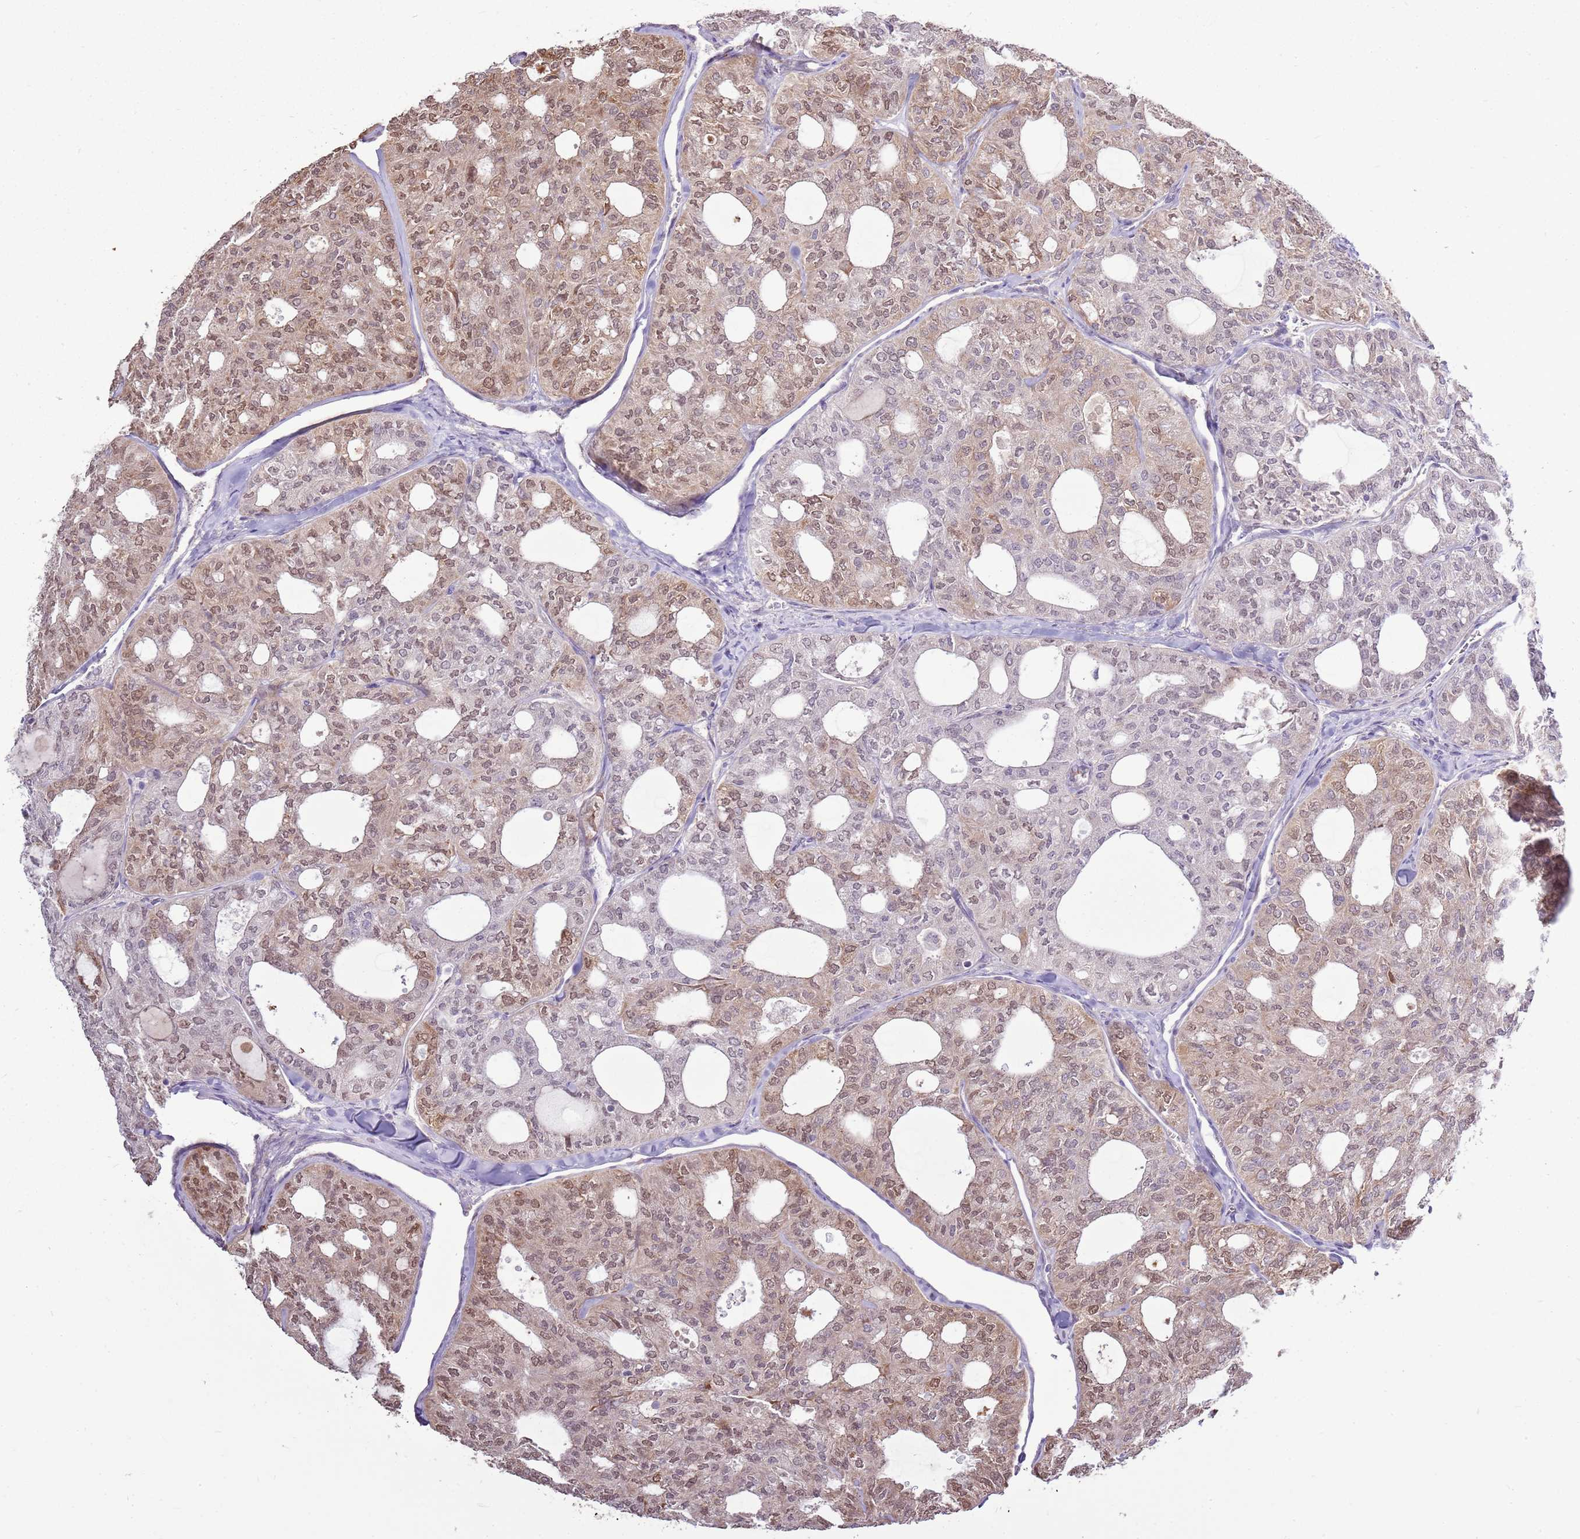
{"staining": {"intensity": "moderate", "quantity": "25%-75%", "location": "cytoplasmic/membranous,nuclear"}, "tissue": "thyroid cancer", "cell_type": "Tumor cells", "image_type": "cancer", "snomed": [{"axis": "morphology", "description": "Follicular adenoma carcinoma, NOS"}, {"axis": "topography", "description": "Thyroid gland"}], "caption": "A medium amount of moderate cytoplasmic/membranous and nuclear positivity is appreciated in about 25%-75% of tumor cells in thyroid follicular adenoma carcinoma tissue.", "gene": "UGGT2", "patient": {"sex": "male", "age": 75}}